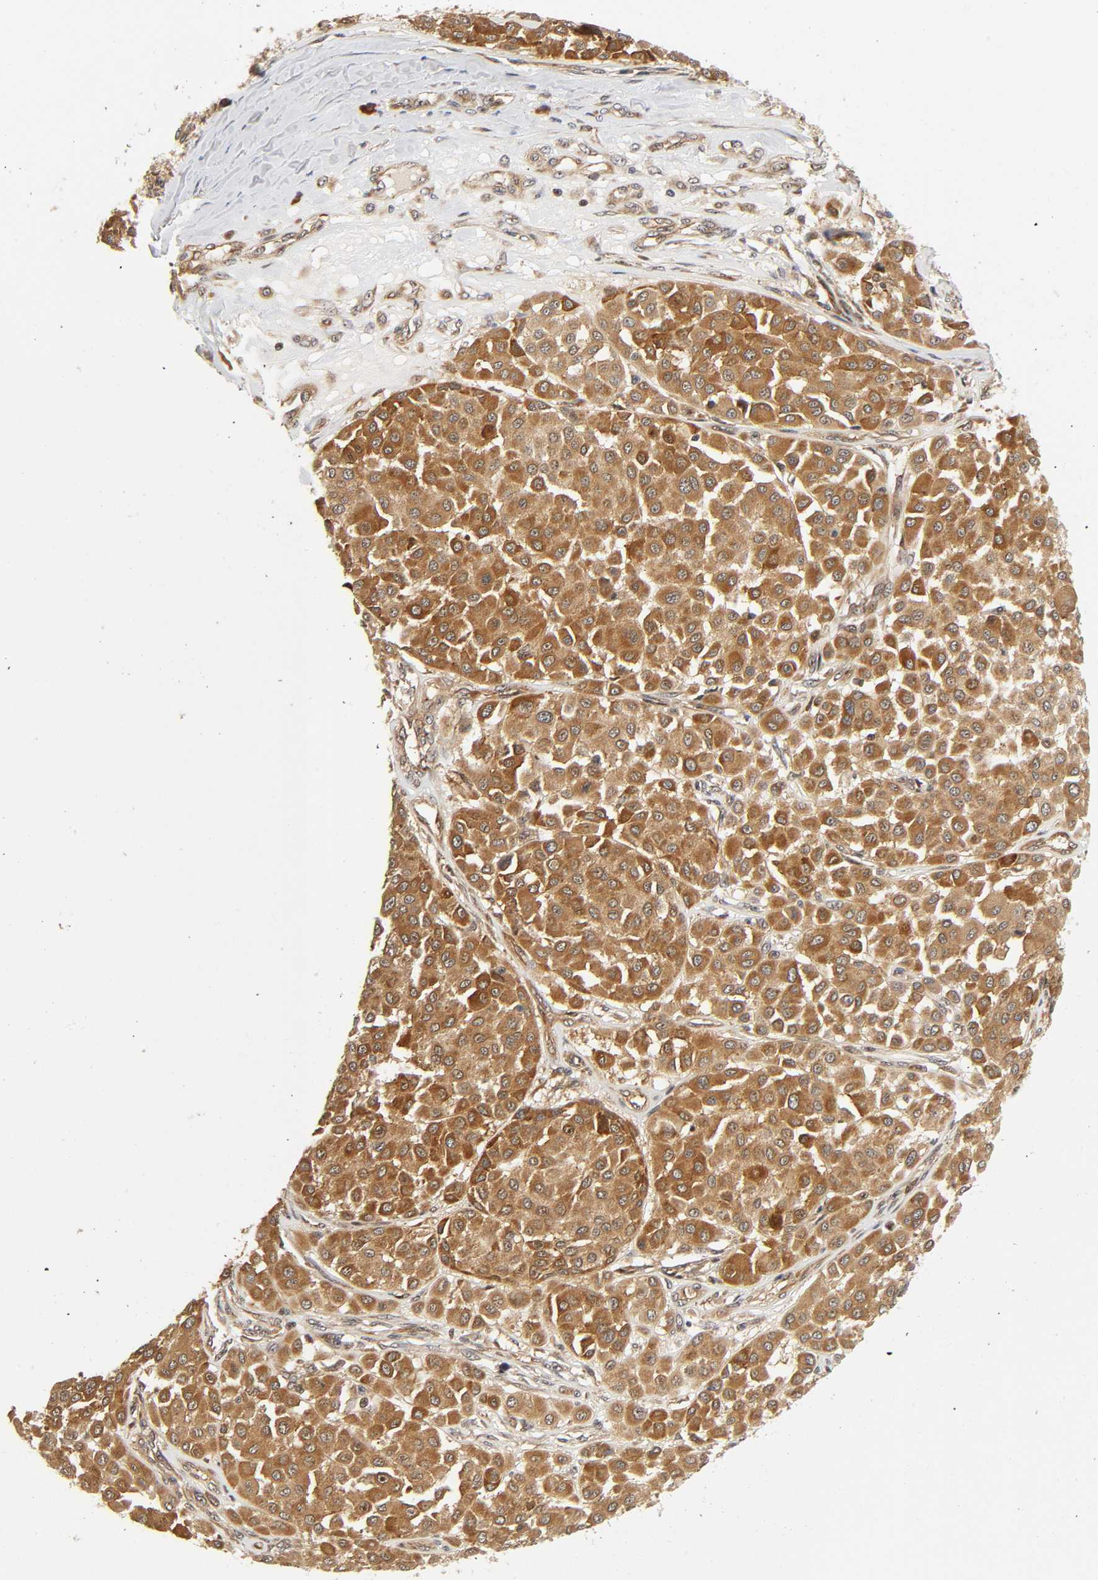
{"staining": {"intensity": "moderate", "quantity": ">75%", "location": "cytoplasmic/membranous"}, "tissue": "melanoma", "cell_type": "Tumor cells", "image_type": "cancer", "snomed": [{"axis": "morphology", "description": "Malignant melanoma, Metastatic site"}, {"axis": "topography", "description": "Soft tissue"}], "caption": "Immunohistochemical staining of malignant melanoma (metastatic site) reveals medium levels of moderate cytoplasmic/membranous protein expression in about >75% of tumor cells.", "gene": "IQCJ-SCHIP1", "patient": {"sex": "male", "age": 41}}